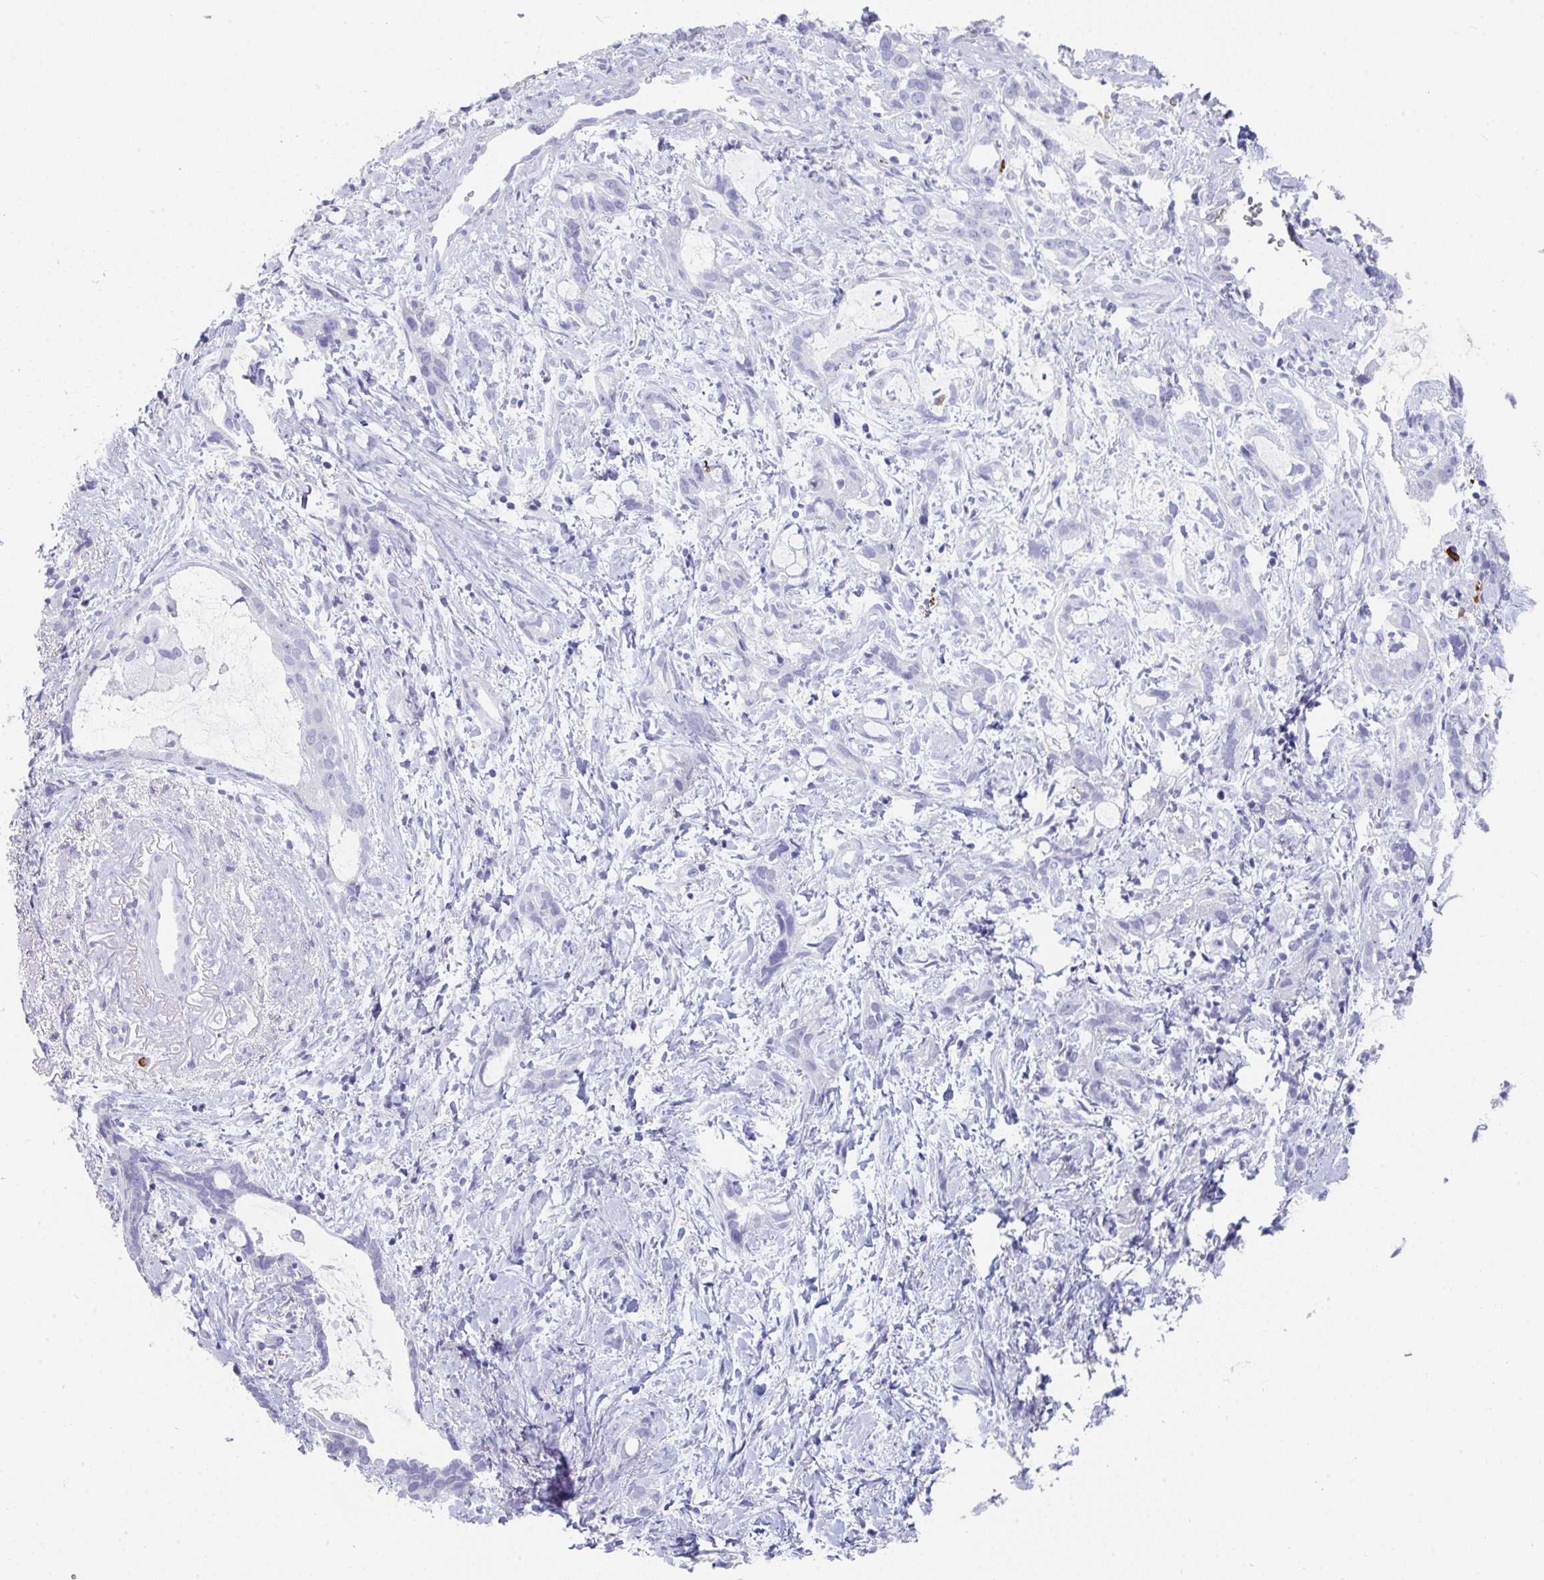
{"staining": {"intensity": "negative", "quantity": "none", "location": "none"}, "tissue": "stomach cancer", "cell_type": "Tumor cells", "image_type": "cancer", "snomed": [{"axis": "morphology", "description": "Adenocarcinoma, NOS"}, {"axis": "topography", "description": "Stomach"}], "caption": "A high-resolution histopathology image shows immunohistochemistry staining of stomach cancer, which displays no significant staining in tumor cells.", "gene": "RUBCN", "patient": {"sex": "male", "age": 55}}